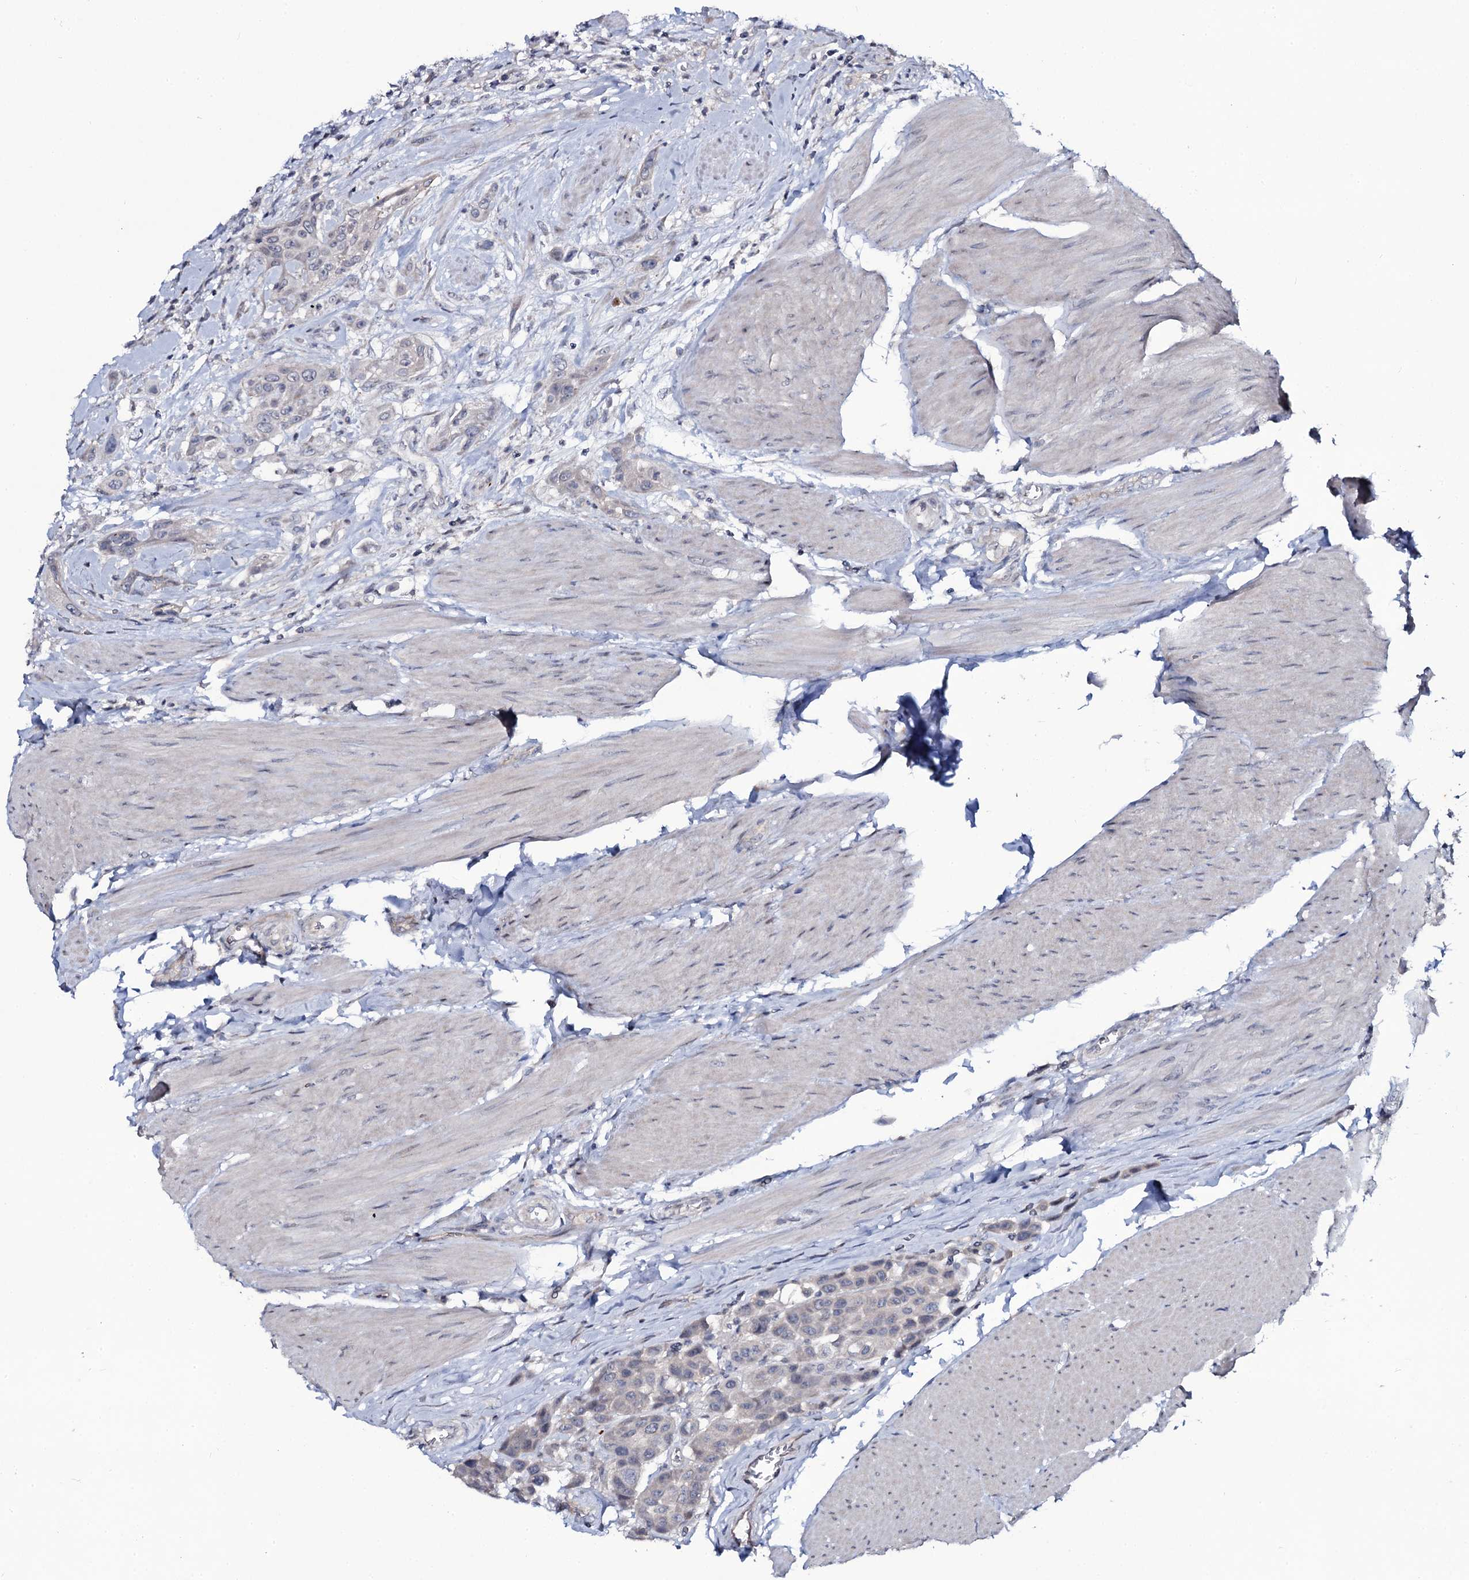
{"staining": {"intensity": "weak", "quantity": "<25%", "location": "cytoplasmic/membranous"}, "tissue": "urothelial cancer", "cell_type": "Tumor cells", "image_type": "cancer", "snomed": [{"axis": "morphology", "description": "Urothelial carcinoma, High grade"}, {"axis": "topography", "description": "Urinary bladder"}], "caption": "IHC image of human urothelial cancer stained for a protein (brown), which displays no positivity in tumor cells. Nuclei are stained in blue.", "gene": "SNAP23", "patient": {"sex": "male", "age": 50}}